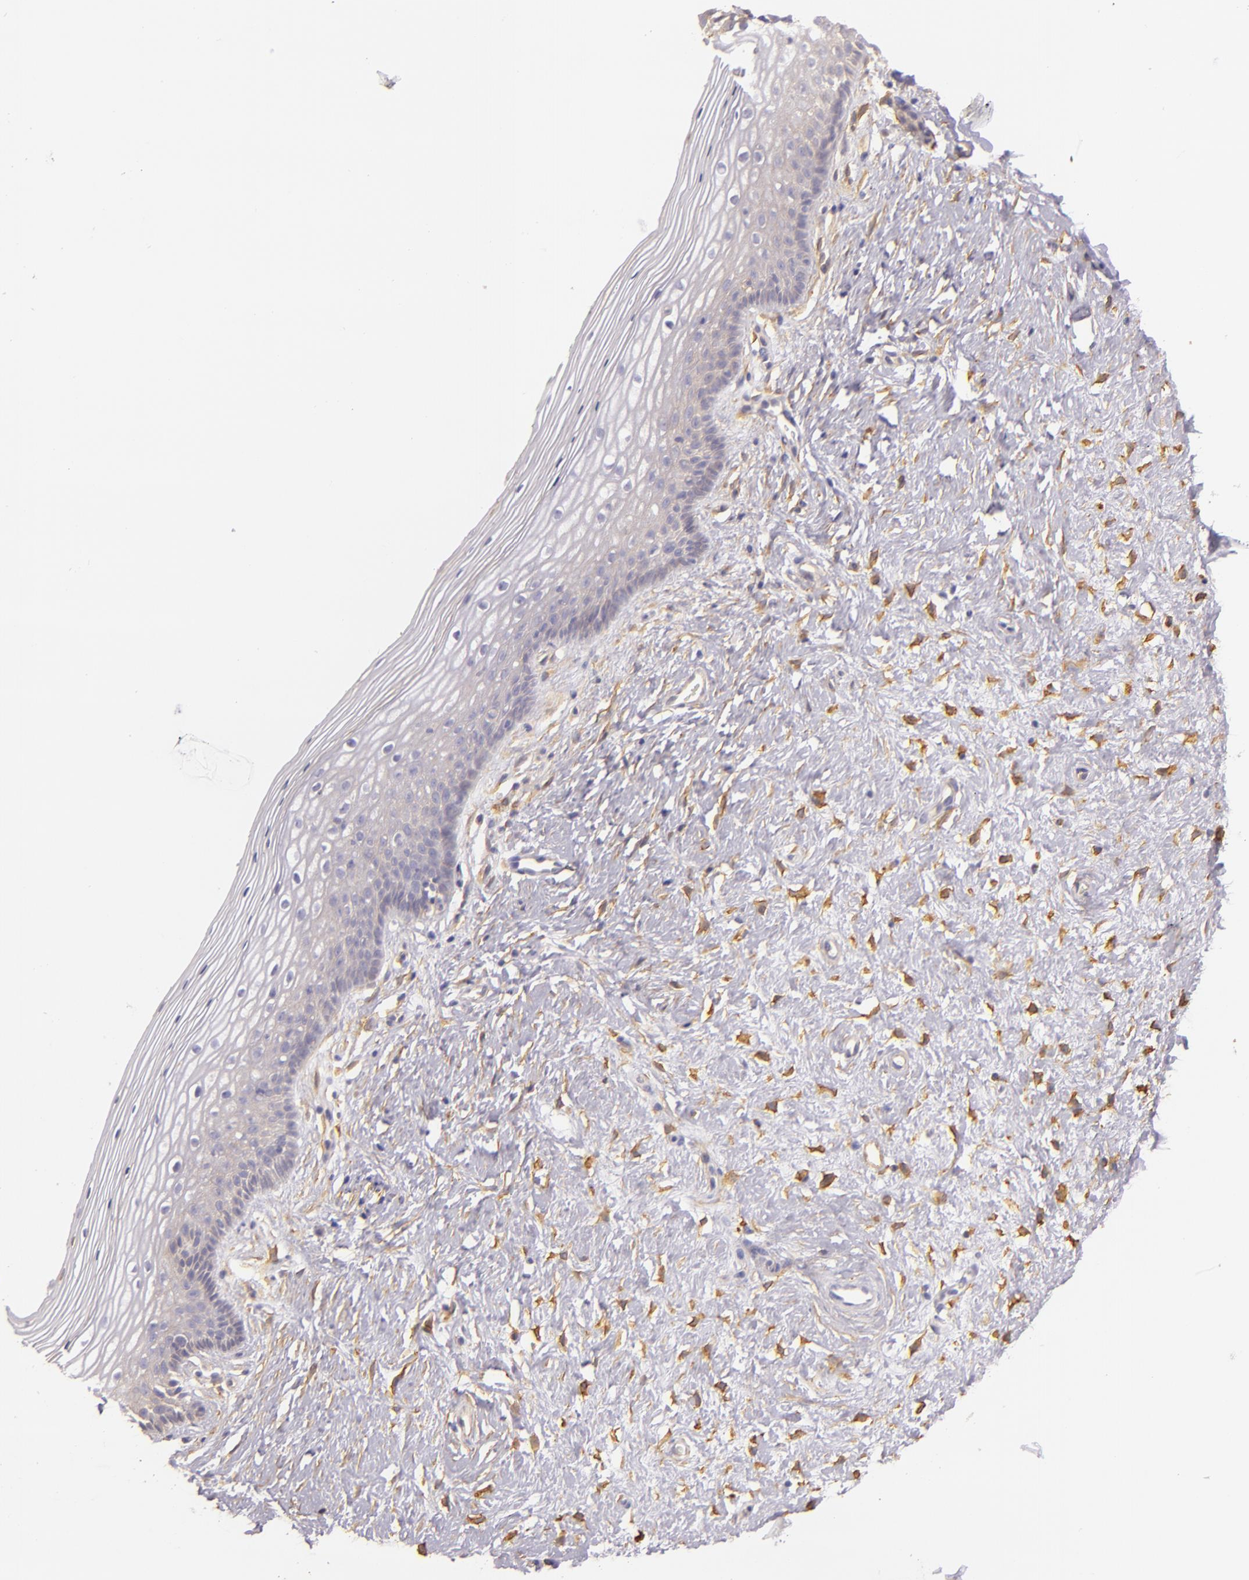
{"staining": {"intensity": "weak", "quantity": "<25%", "location": "cytoplasmic/membranous"}, "tissue": "vagina", "cell_type": "Squamous epithelial cells", "image_type": "normal", "snomed": [{"axis": "morphology", "description": "Normal tissue, NOS"}, {"axis": "topography", "description": "Vagina"}], "caption": "This image is of normal vagina stained with immunohistochemistry (IHC) to label a protein in brown with the nuclei are counter-stained blue. There is no staining in squamous epithelial cells.", "gene": "CTSF", "patient": {"sex": "female", "age": 46}}